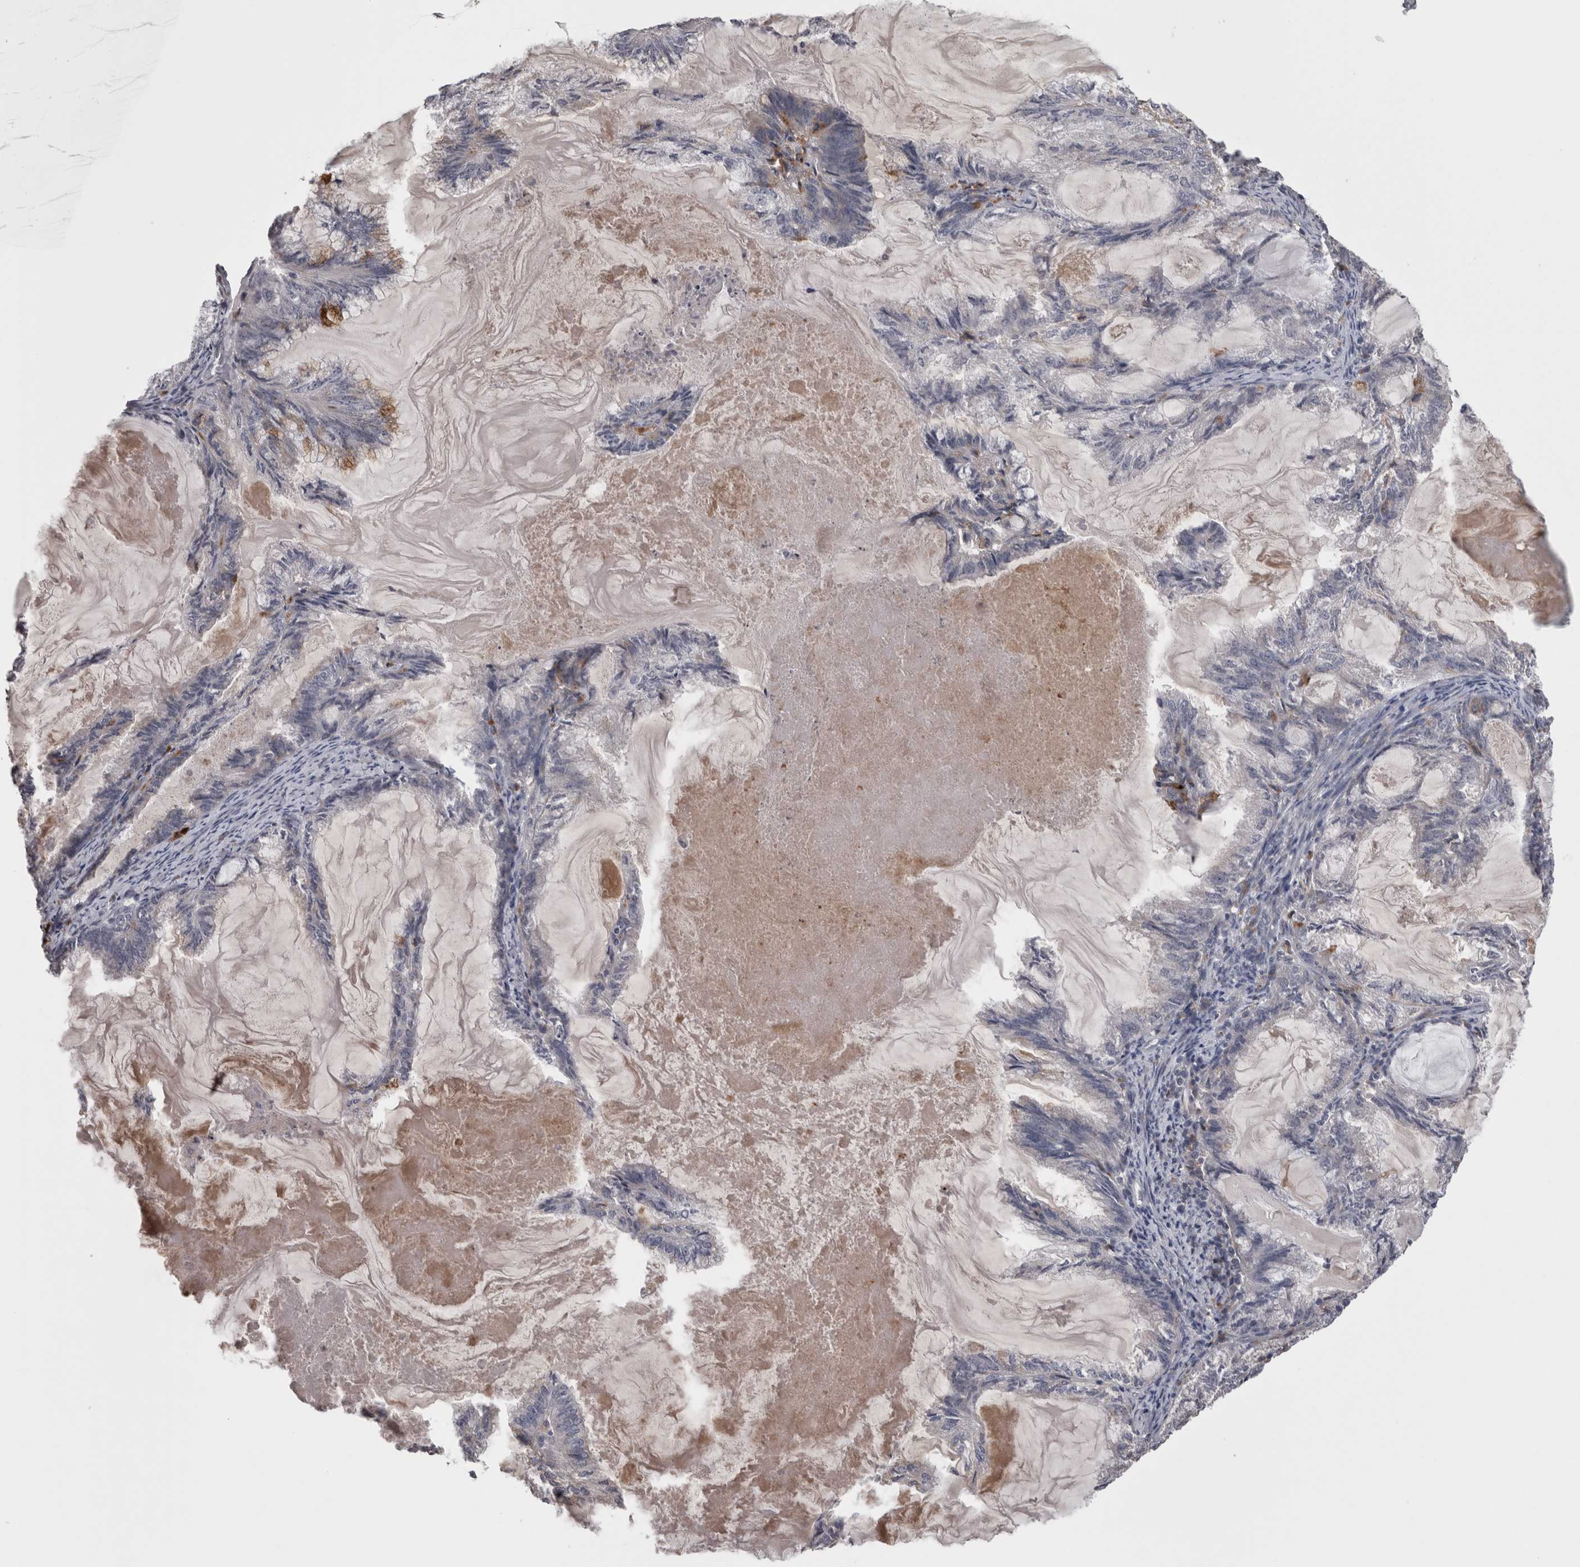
{"staining": {"intensity": "negative", "quantity": "none", "location": "none"}, "tissue": "endometrial cancer", "cell_type": "Tumor cells", "image_type": "cancer", "snomed": [{"axis": "morphology", "description": "Adenocarcinoma, NOS"}, {"axis": "topography", "description": "Endometrium"}], "caption": "Immunohistochemistry of endometrial cancer reveals no expression in tumor cells. Brightfield microscopy of immunohistochemistry (IHC) stained with DAB (brown) and hematoxylin (blue), captured at high magnification.", "gene": "STC1", "patient": {"sex": "female", "age": 86}}